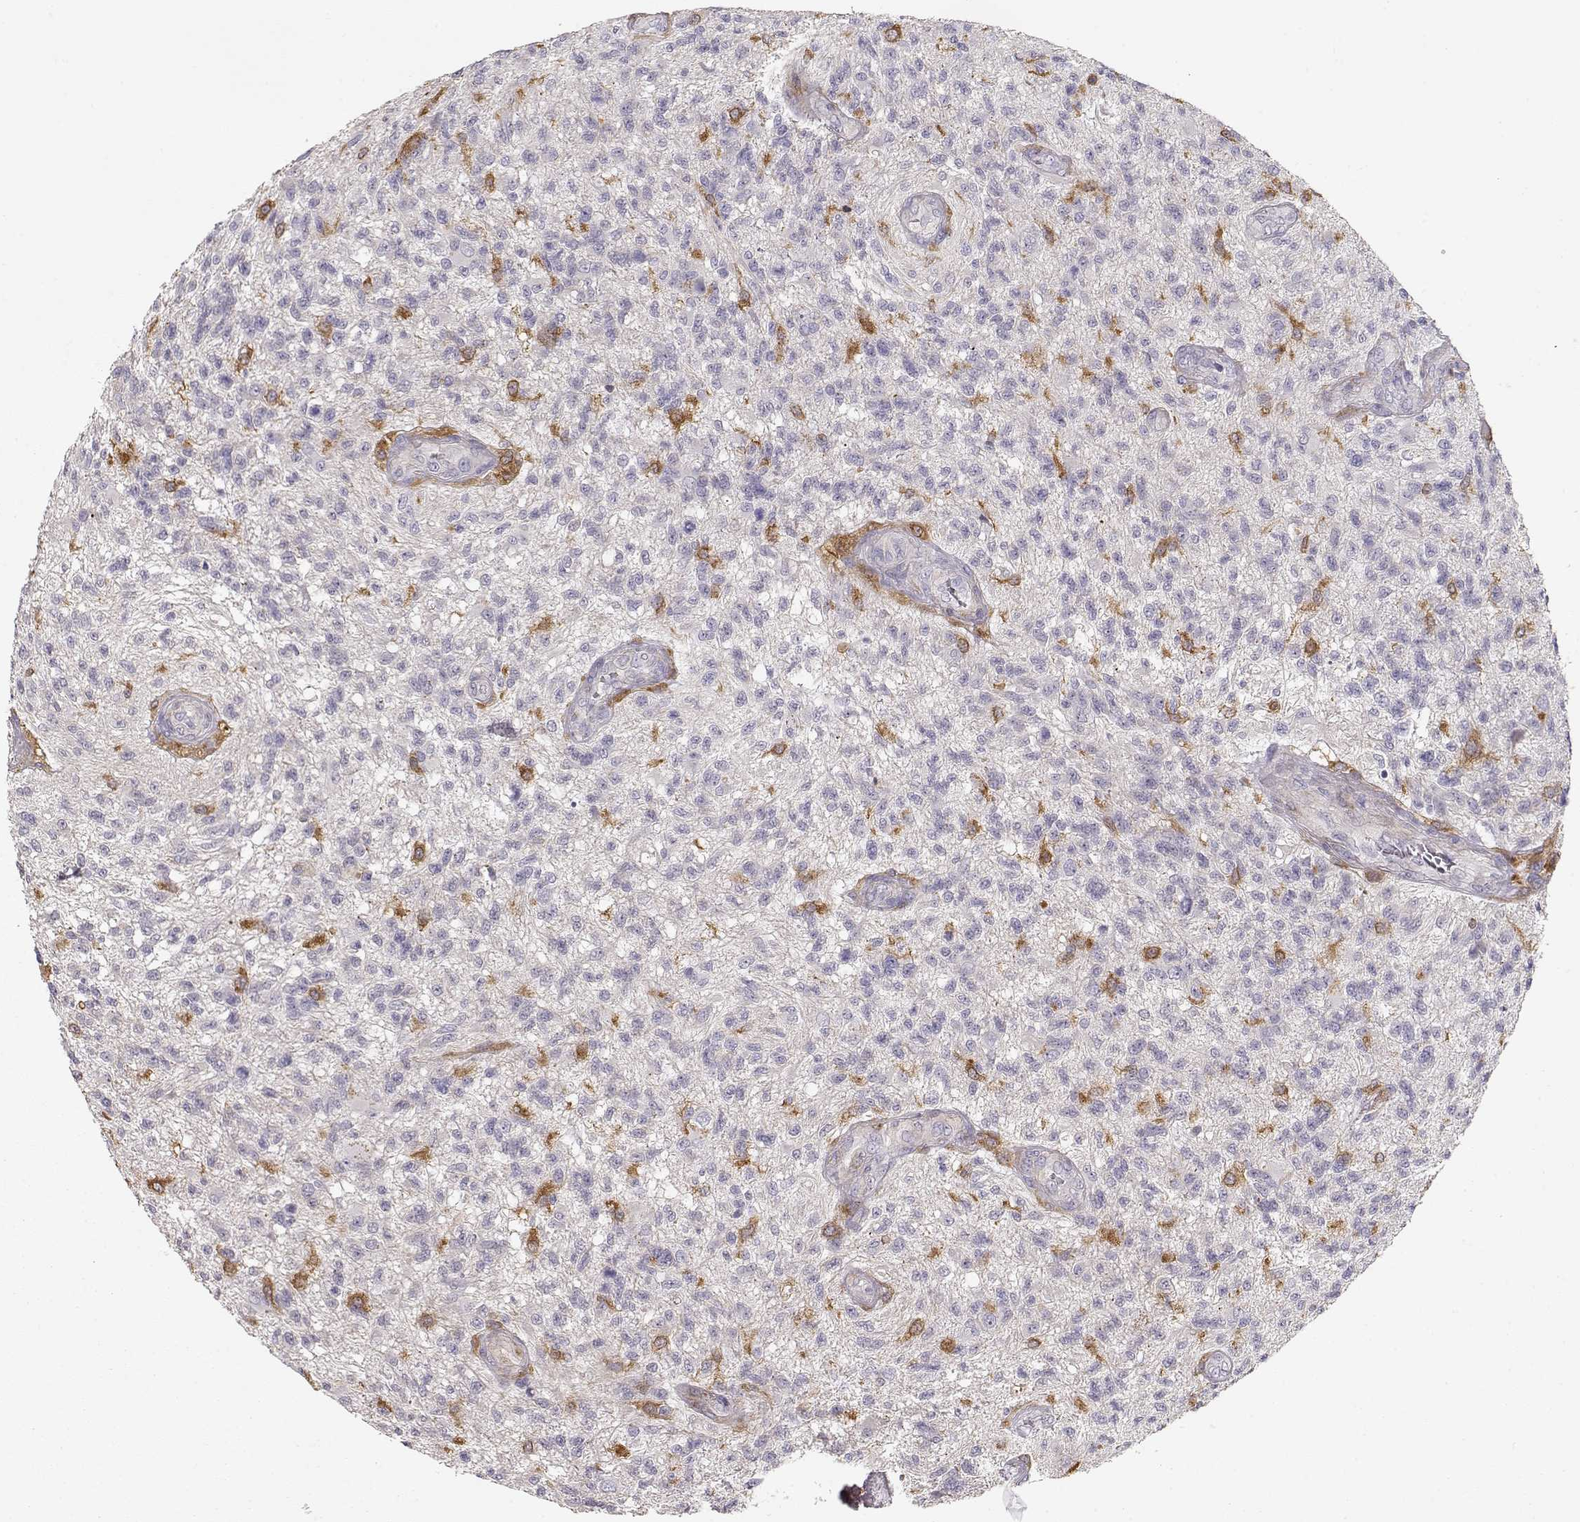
{"staining": {"intensity": "negative", "quantity": "none", "location": "none"}, "tissue": "glioma", "cell_type": "Tumor cells", "image_type": "cancer", "snomed": [{"axis": "morphology", "description": "Glioma, malignant, High grade"}, {"axis": "topography", "description": "Brain"}], "caption": "An immunohistochemistry (IHC) histopathology image of malignant glioma (high-grade) is shown. There is no staining in tumor cells of malignant glioma (high-grade).", "gene": "VAV1", "patient": {"sex": "male", "age": 56}}